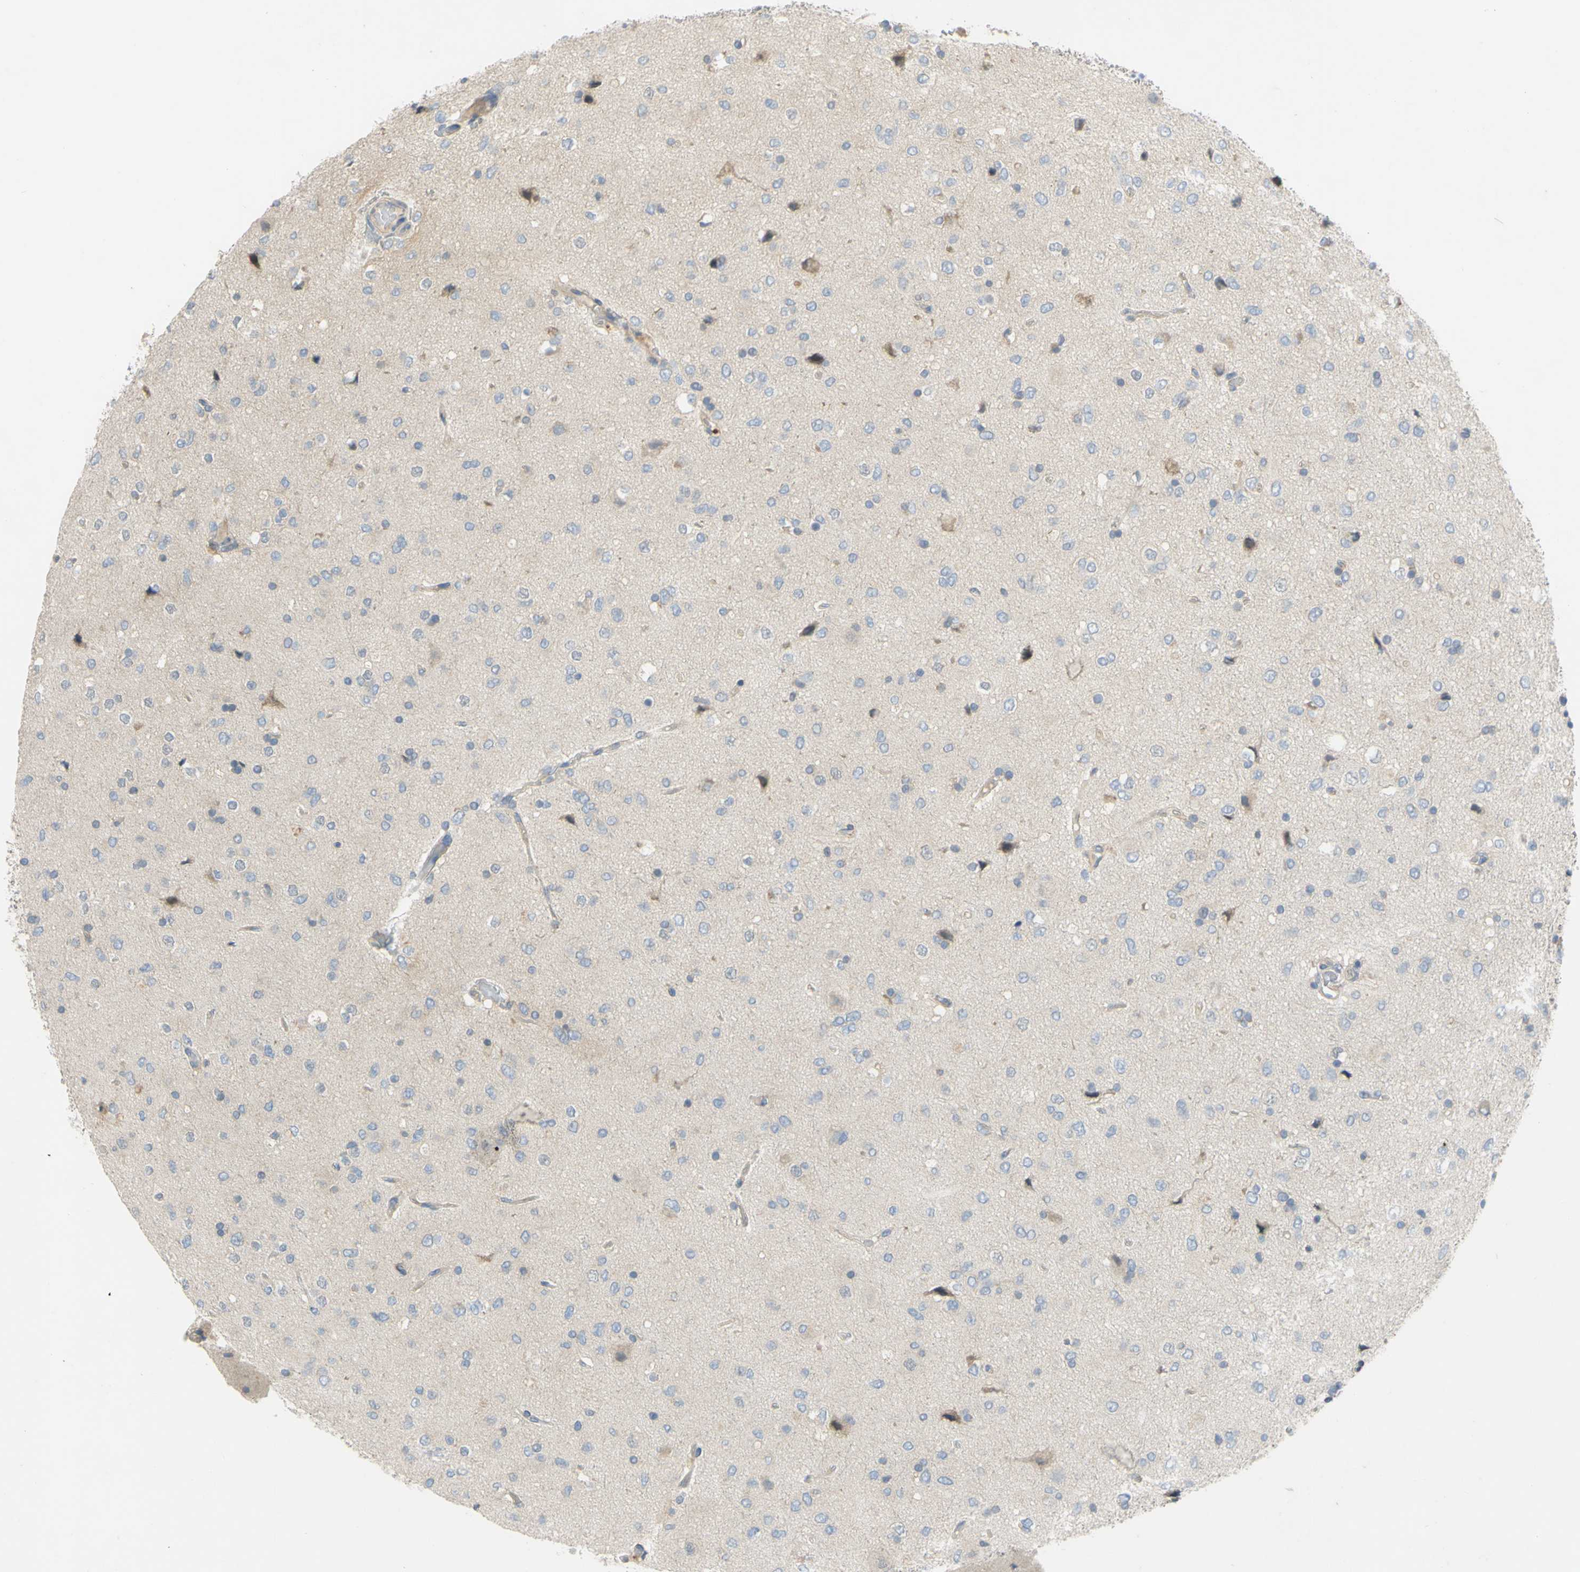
{"staining": {"intensity": "weak", "quantity": "<25%", "location": "cytoplasmic/membranous"}, "tissue": "glioma", "cell_type": "Tumor cells", "image_type": "cancer", "snomed": [{"axis": "morphology", "description": "Glioma, malignant, Low grade"}, {"axis": "topography", "description": "Brain"}], "caption": "Immunohistochemistry histopathology image of neoplastic tissue: human glioma stained with DAB exhibits no significant protein positivity in tumor cells.", "gene": "CCNB2", "patient": {"sex": "male", "age": 77}}